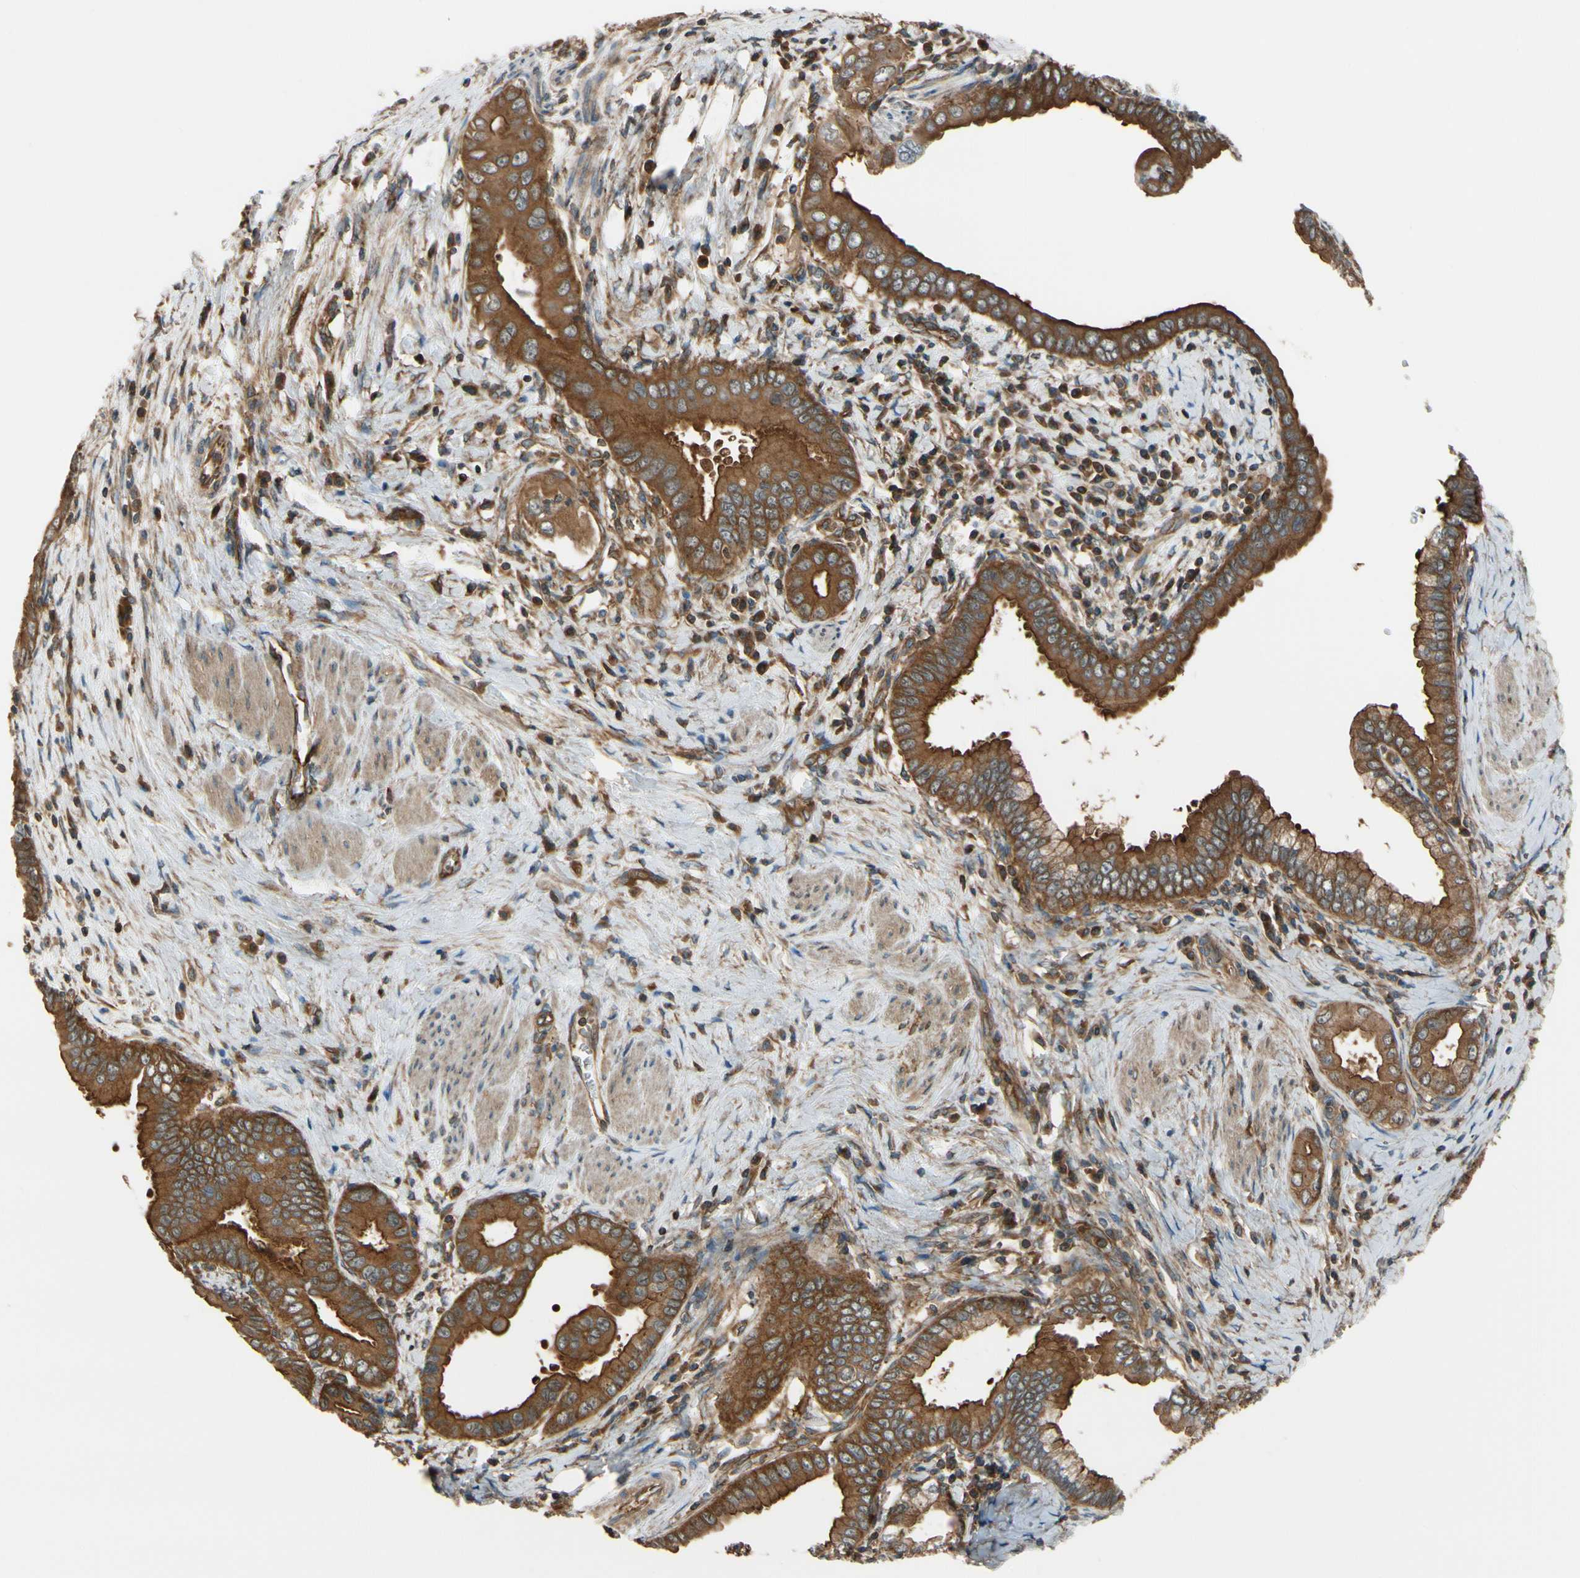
{"staining": {"intensity": "moderate", "quantity": ">75%", "location": "cytoplasmic/membranous"}, "tissue": "pancreatic cancer", "cell_type": "Tumor cells", "image_type": "cancer", "snomed": [{"axis": "morphology", "description": "Normal tissue, NOS"}, {"axis": "topography", "description": "Lymph node"}], "caption": "Protein expression analysis of human pancreatic cancer reveals moderate cytoplasmic/membranous staining in approximately >75% of tumor cells.", "gene": "EPS15", "patient": {"sex": "male", "age": 50}}